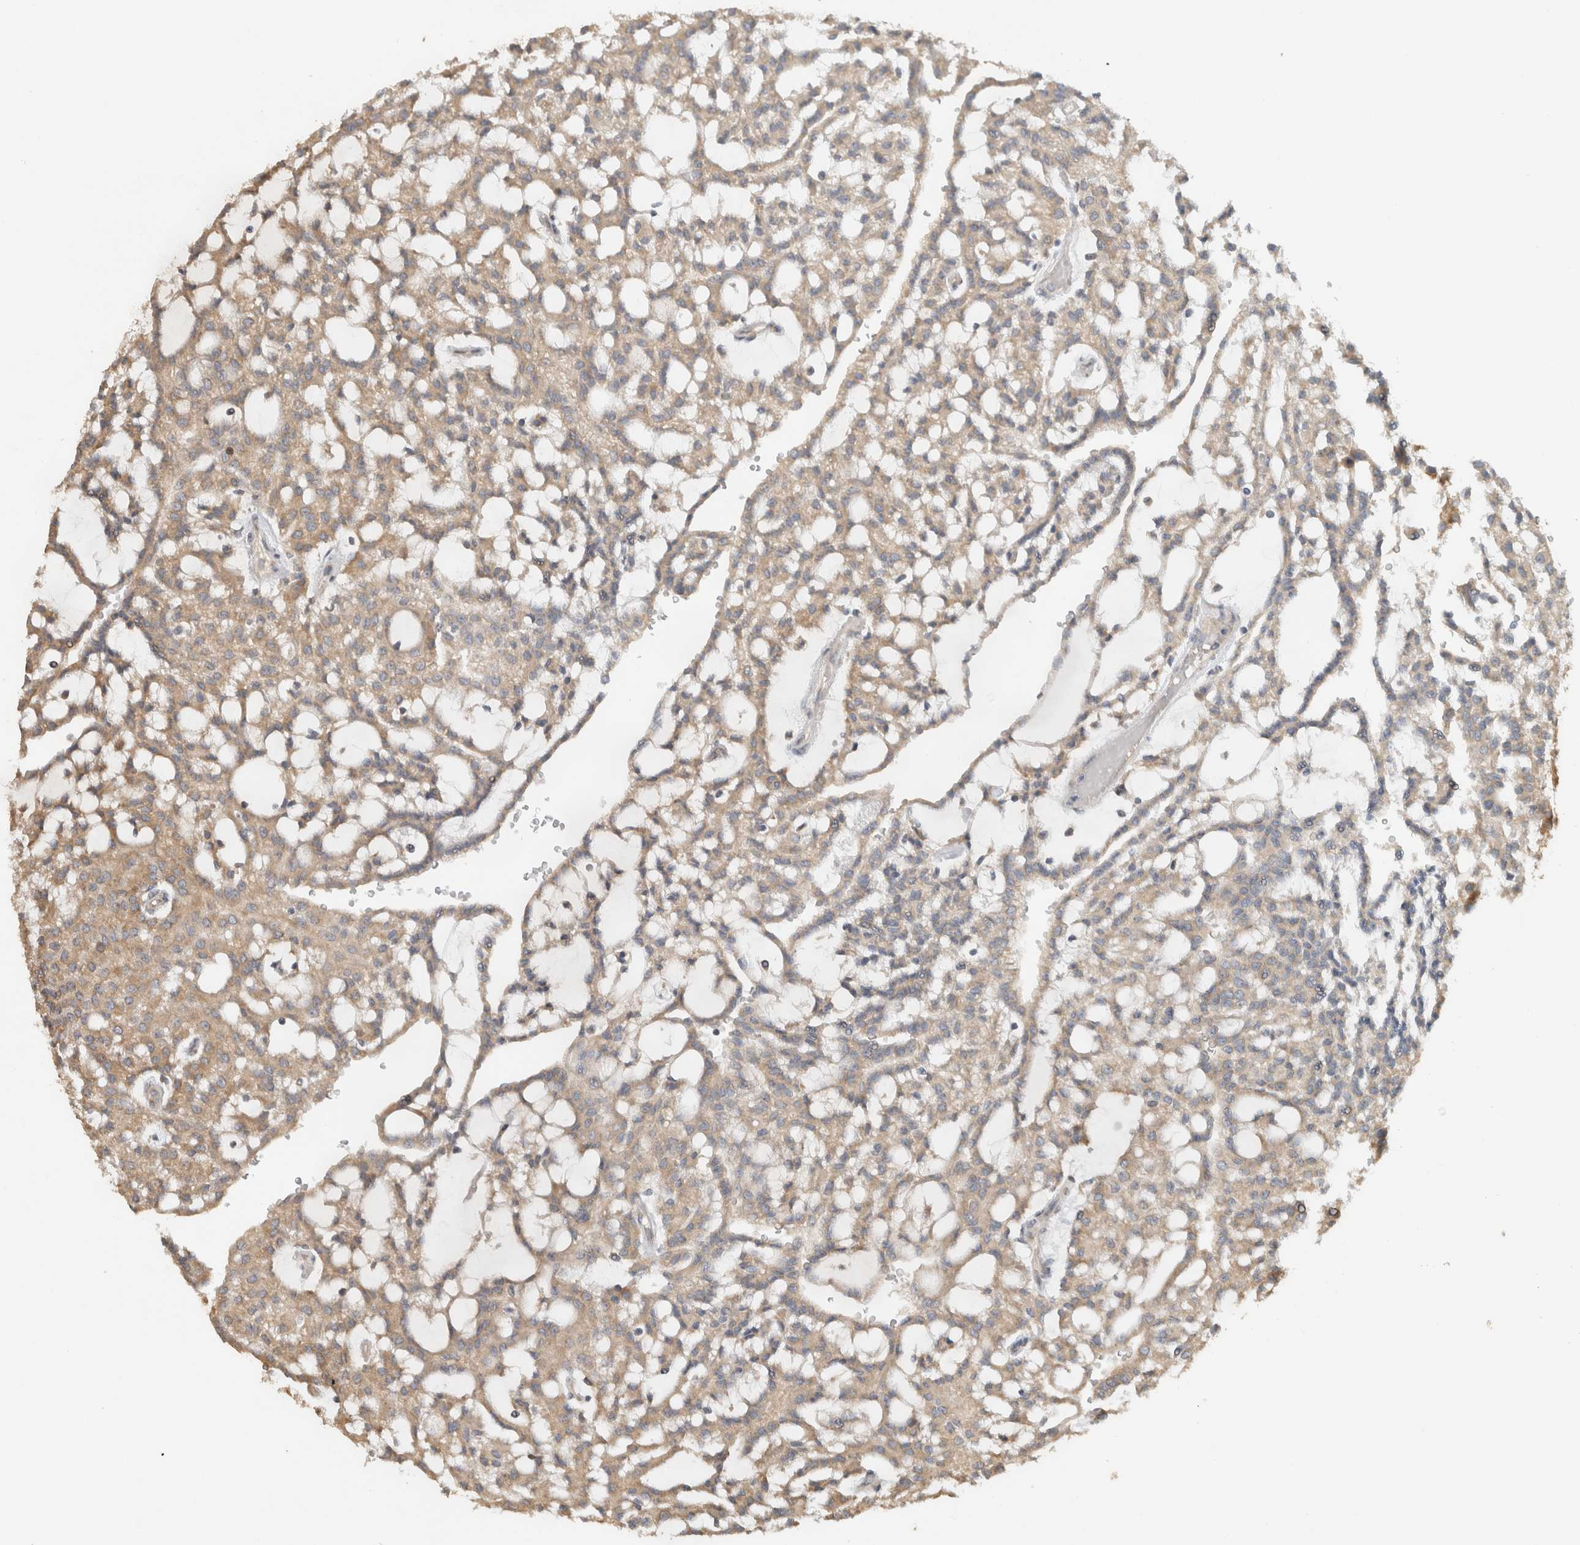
{"staining": {"intensity": "weak", "quantity": ">75%", "location": "cytoplasmic/membranous"}, "tissue": "renal cancer", "cell_type": "Tumor cells", "image_type": "cancer", "snomed": [{"axis": "morphology", "description": "Adenocarcinoma, NOS"}, {"axis": "topography", "description": "Kidney"}], "caption": "A brown stain labels weak cytoplasmic/membranous expression of a protein in renal cancer (adenocarcinoma) tumor cells. The staining was performed using DAB (3,3'-diaminobenzidine), with brown indicating positive protein expression. Nuclei are stained blue with hematoxylin.", "gene": "PUM1", "patient": {"sex": "male", "age": 63}}